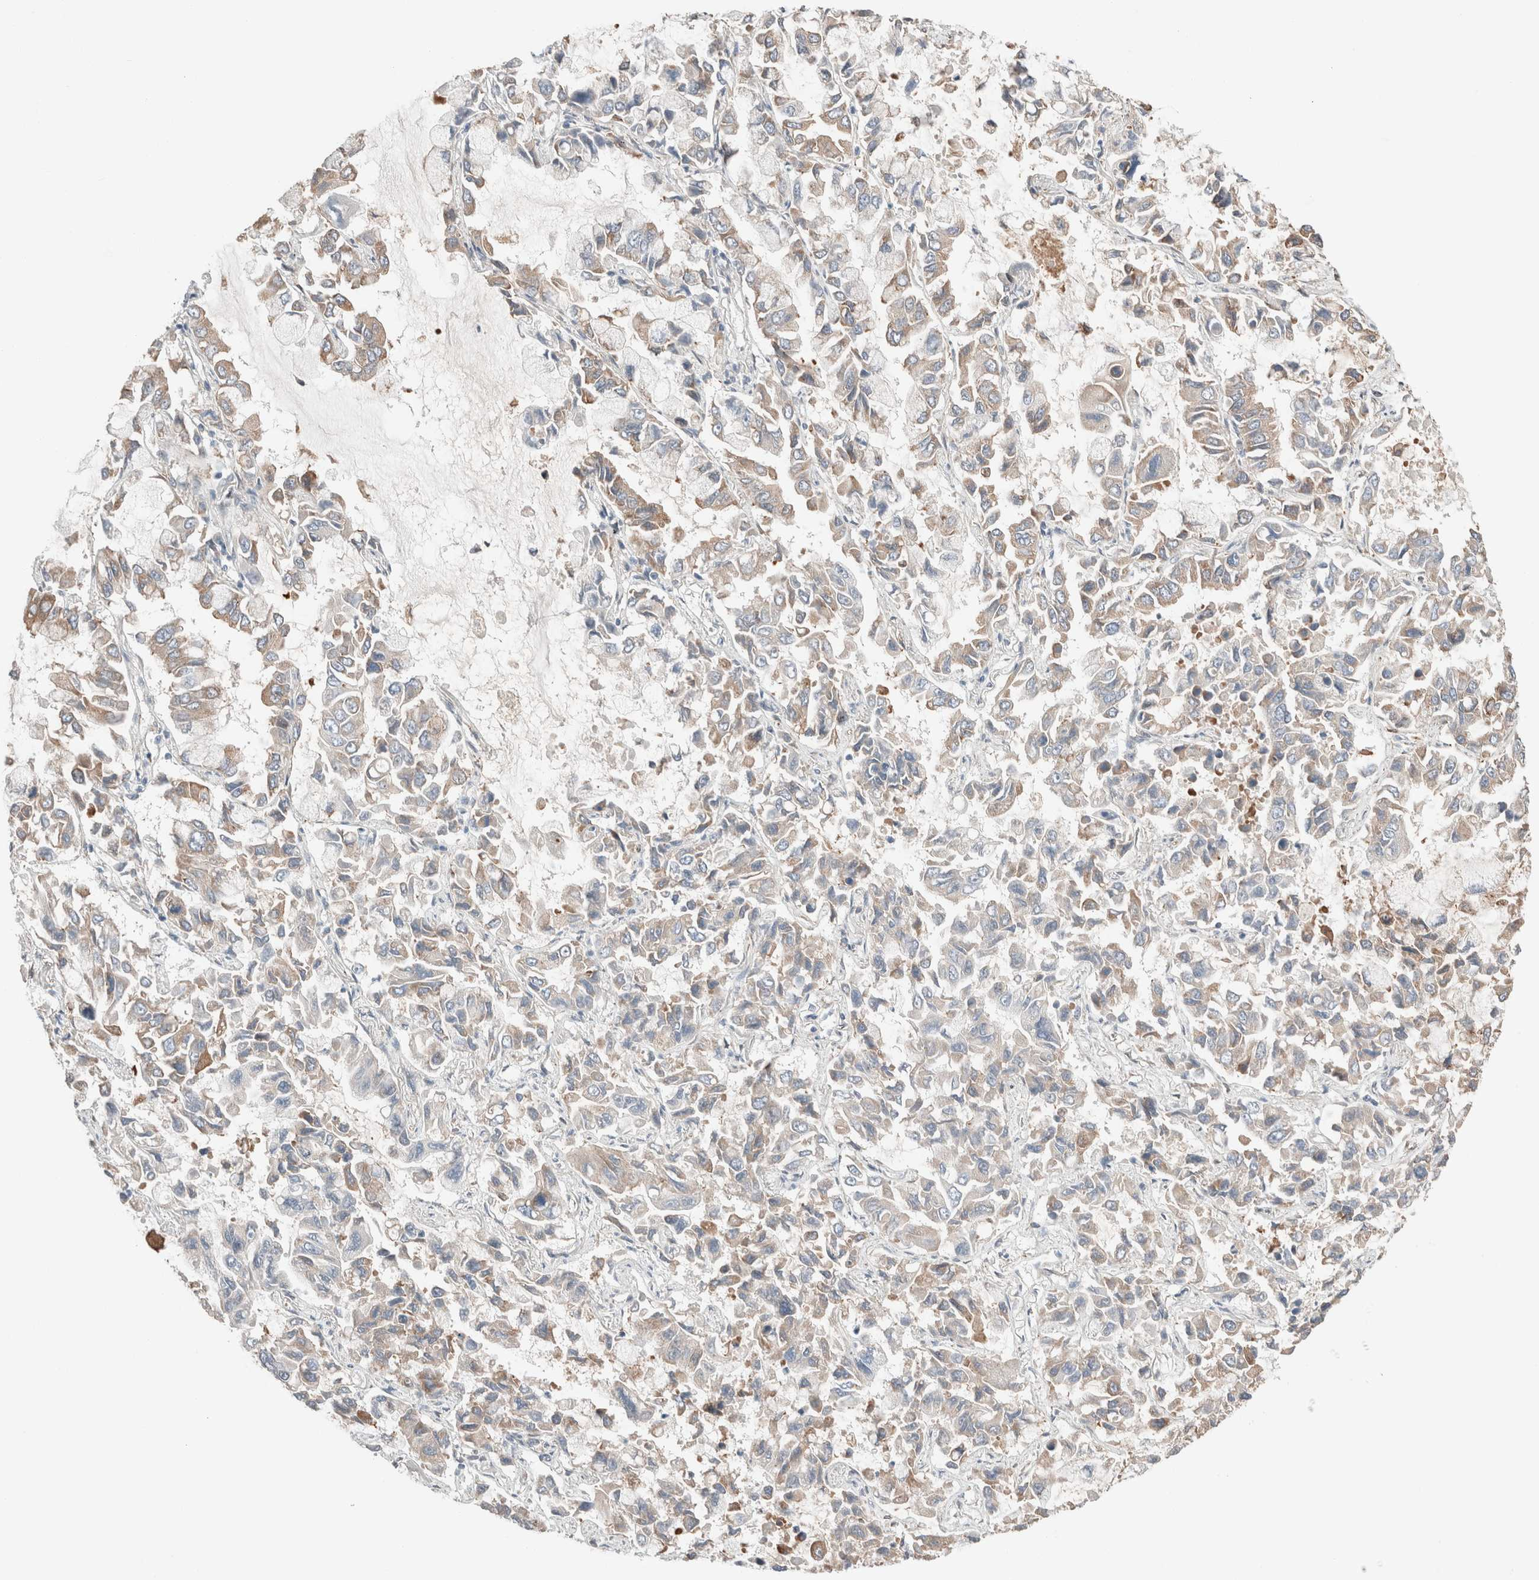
{"staining": {"intensity": "weak", "quantity": "<25%", "location": "cytoplasmic/membranous"}, "tissue": "lung cancer", "cell_type": "Tumor cells", "image_type": "cancer", "snomed": [{"axis": "morphology", "description": "Adenocarcinoma, NOS"}, {"axis": "topography", "description": "Lung"}], "caption": "A photomicrograph of human adenocarcinoma (lung) is negative for staining in tumor cells.", "gene": "PCM1", "patient": {"sex": "male", "age": 64}}